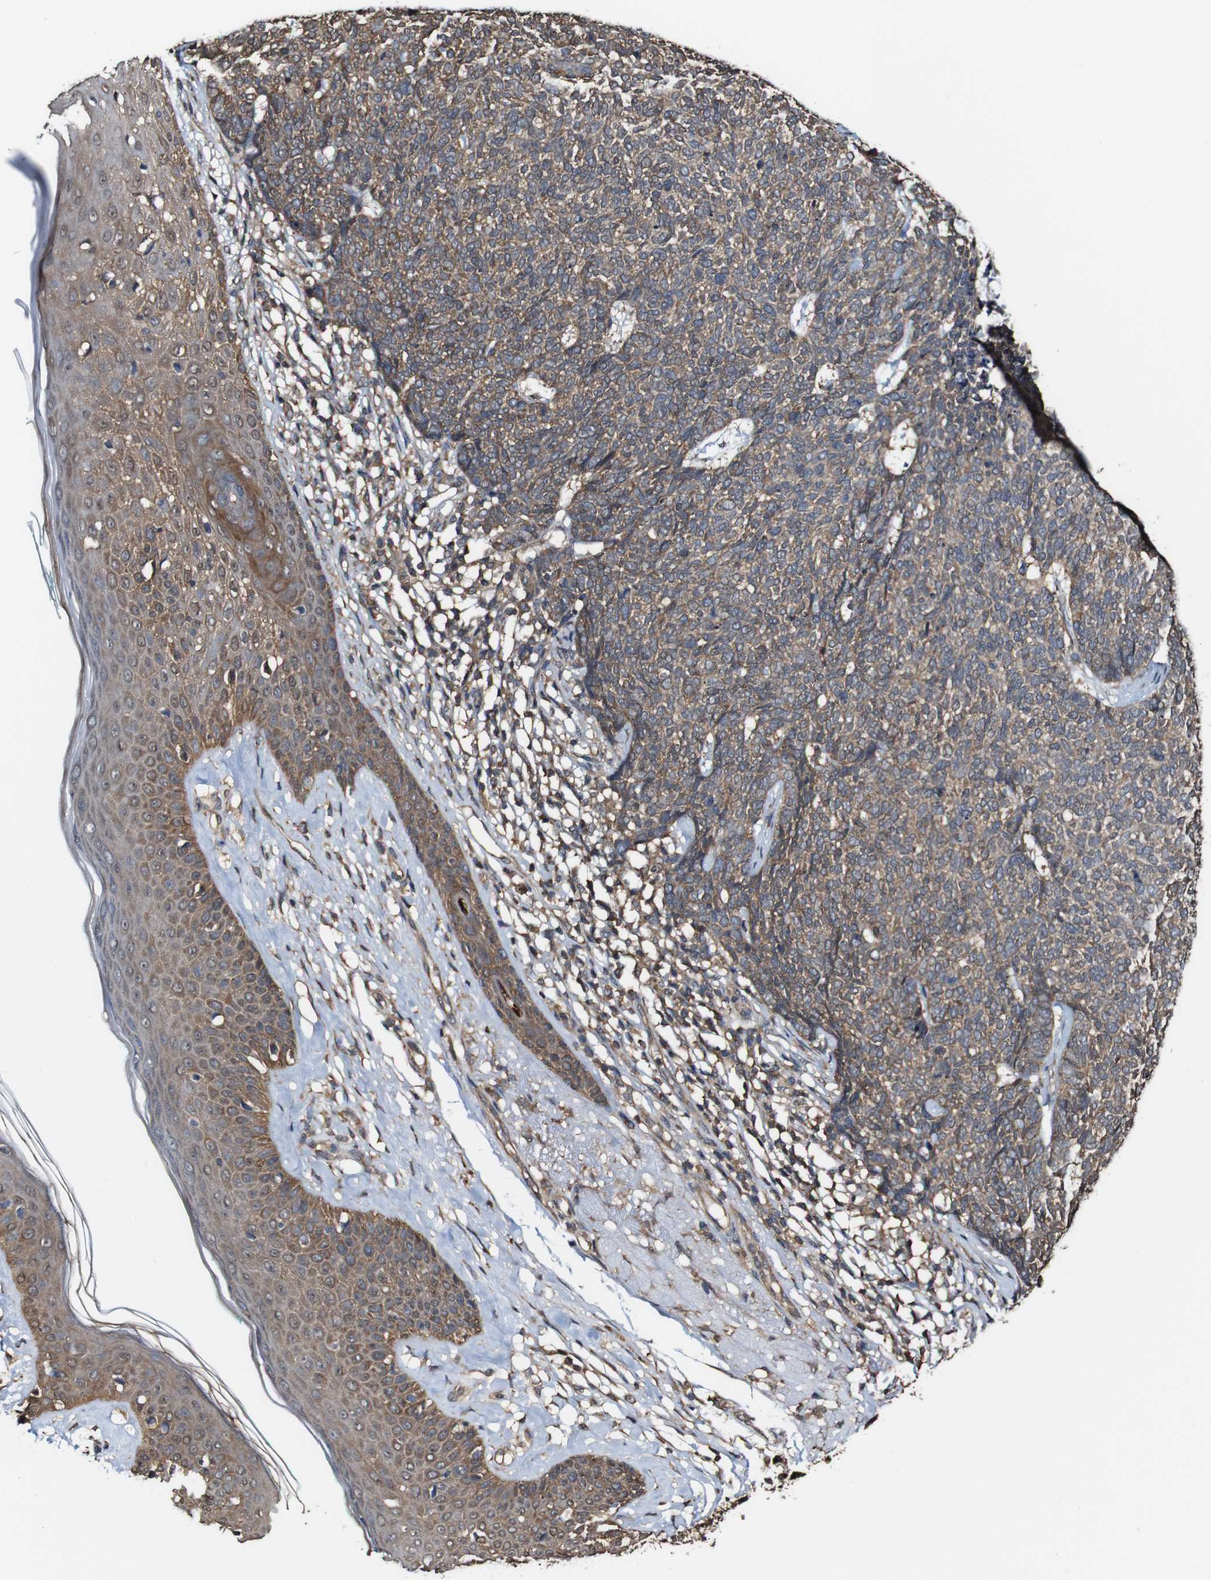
{"staining": {"intensity": "moderate", "quantity": ">75%", "location": "cytoplasmic/membranous"}, "tissue": "skin cancer", "cell_type": "Tumor cells", "image_type": "cancer", "snomed": [{"axis": "morphology", "description": "Basal cell carcinoma"}, {"axis": "topography", "description": "Skin"}], "caption": "Immunohistochemical staining of skin basal cell carcinoma displays moderate cytoplasmic/membranous protein staining in about >75% of tumor cells. (DAB (3,3'-diaminobenzidine) = brown stain, brightfield microscopy at high magnification).", "gene": "PTPRR", "patient": {"sex": "female", "age": 84}}